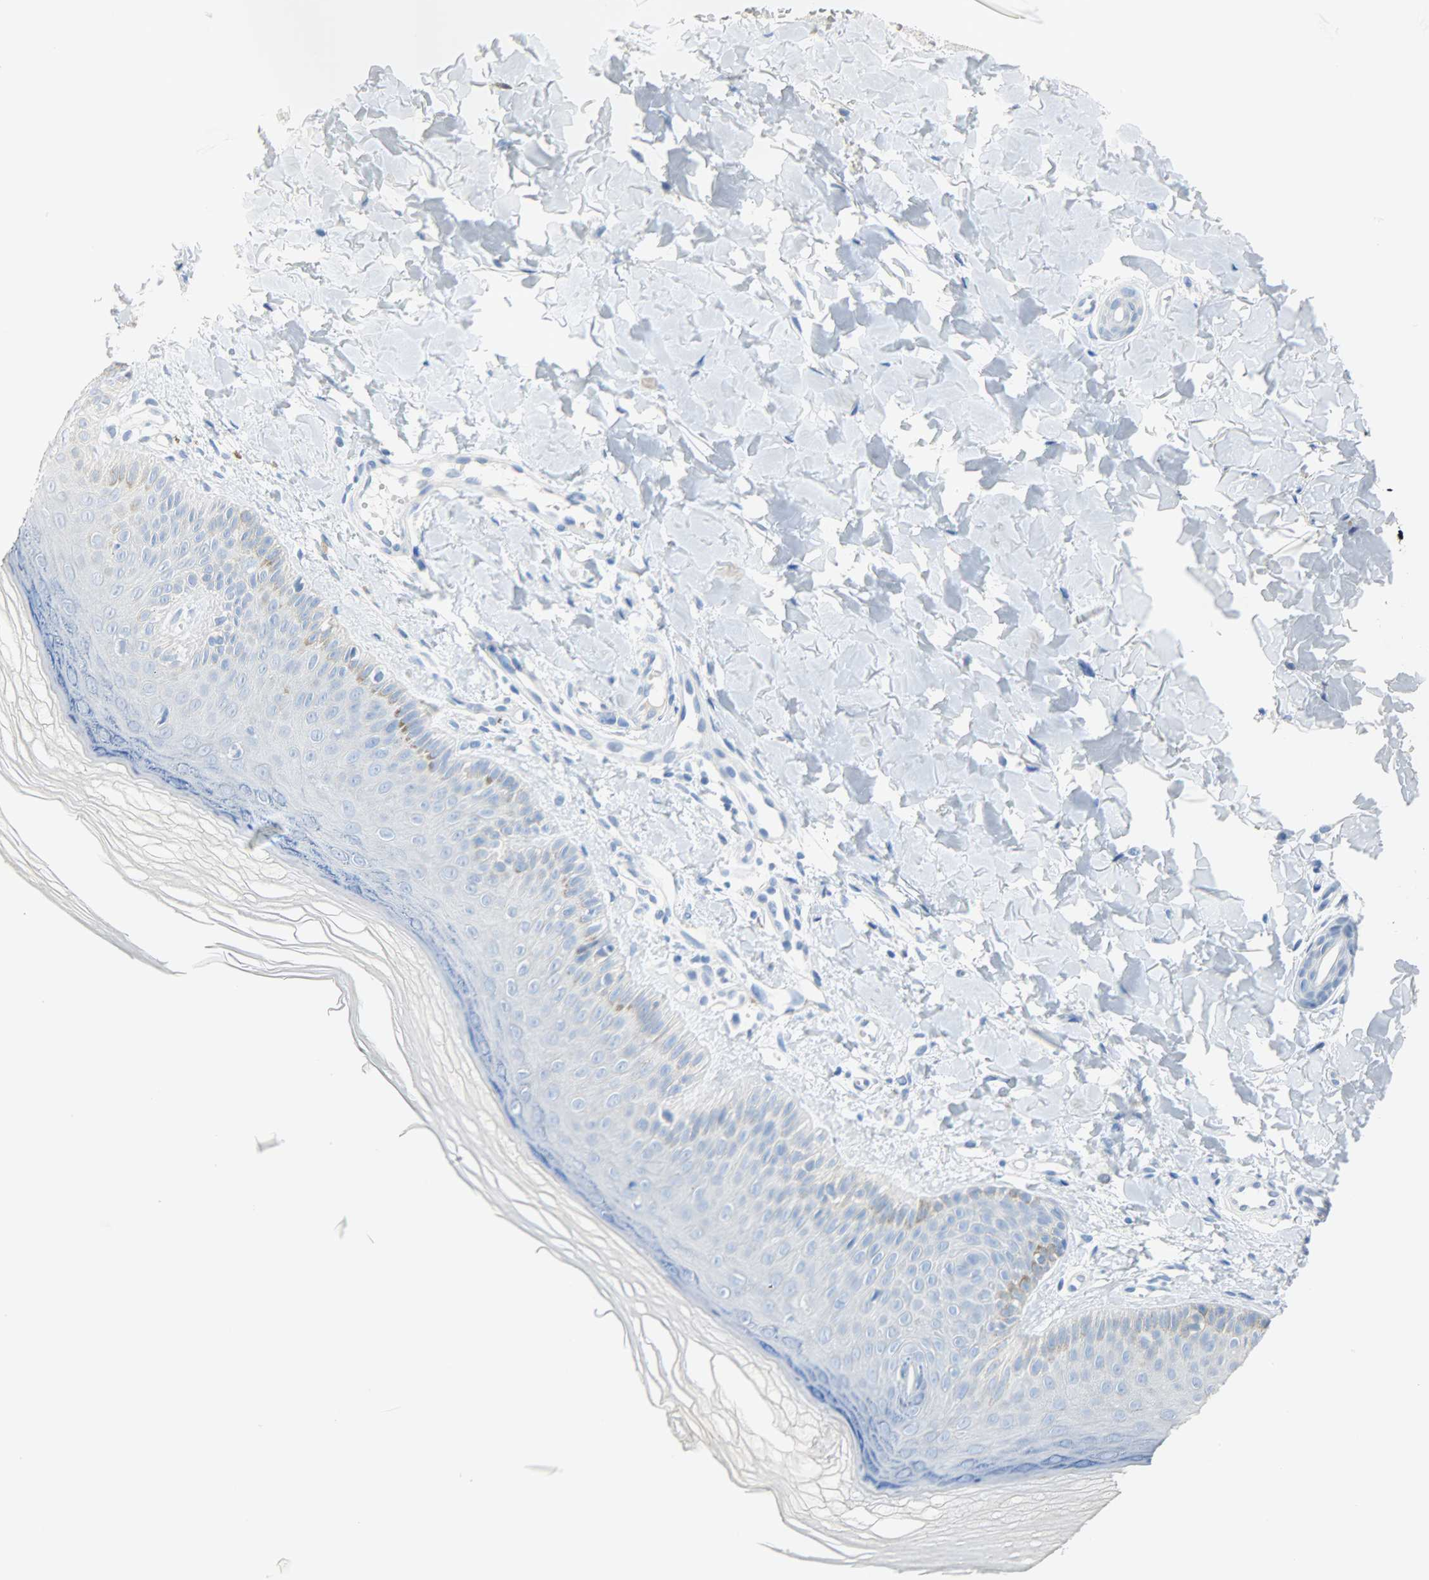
{"staining": {"intensity": "negative", "quantity": "none", "location": "none"}, "tissue": "skin", "cell_type": "Fibroblasts", "image_type": "normal", "snomed": [{"axis": "morphology", "description": "Normal tissue, NOS"}, {"axis": "topography", "description": "Skin"}], "caption": "Immunohistochemistry of normal skin displays no positivity in fibroblasts. (DAB (3,3'-diaminobenzidine) immunohistochemistry (IHC) visualized using brightfield microscopy, high magnification).", "gene": "CA3", "patient": {"sex": "male", "age": 26}}